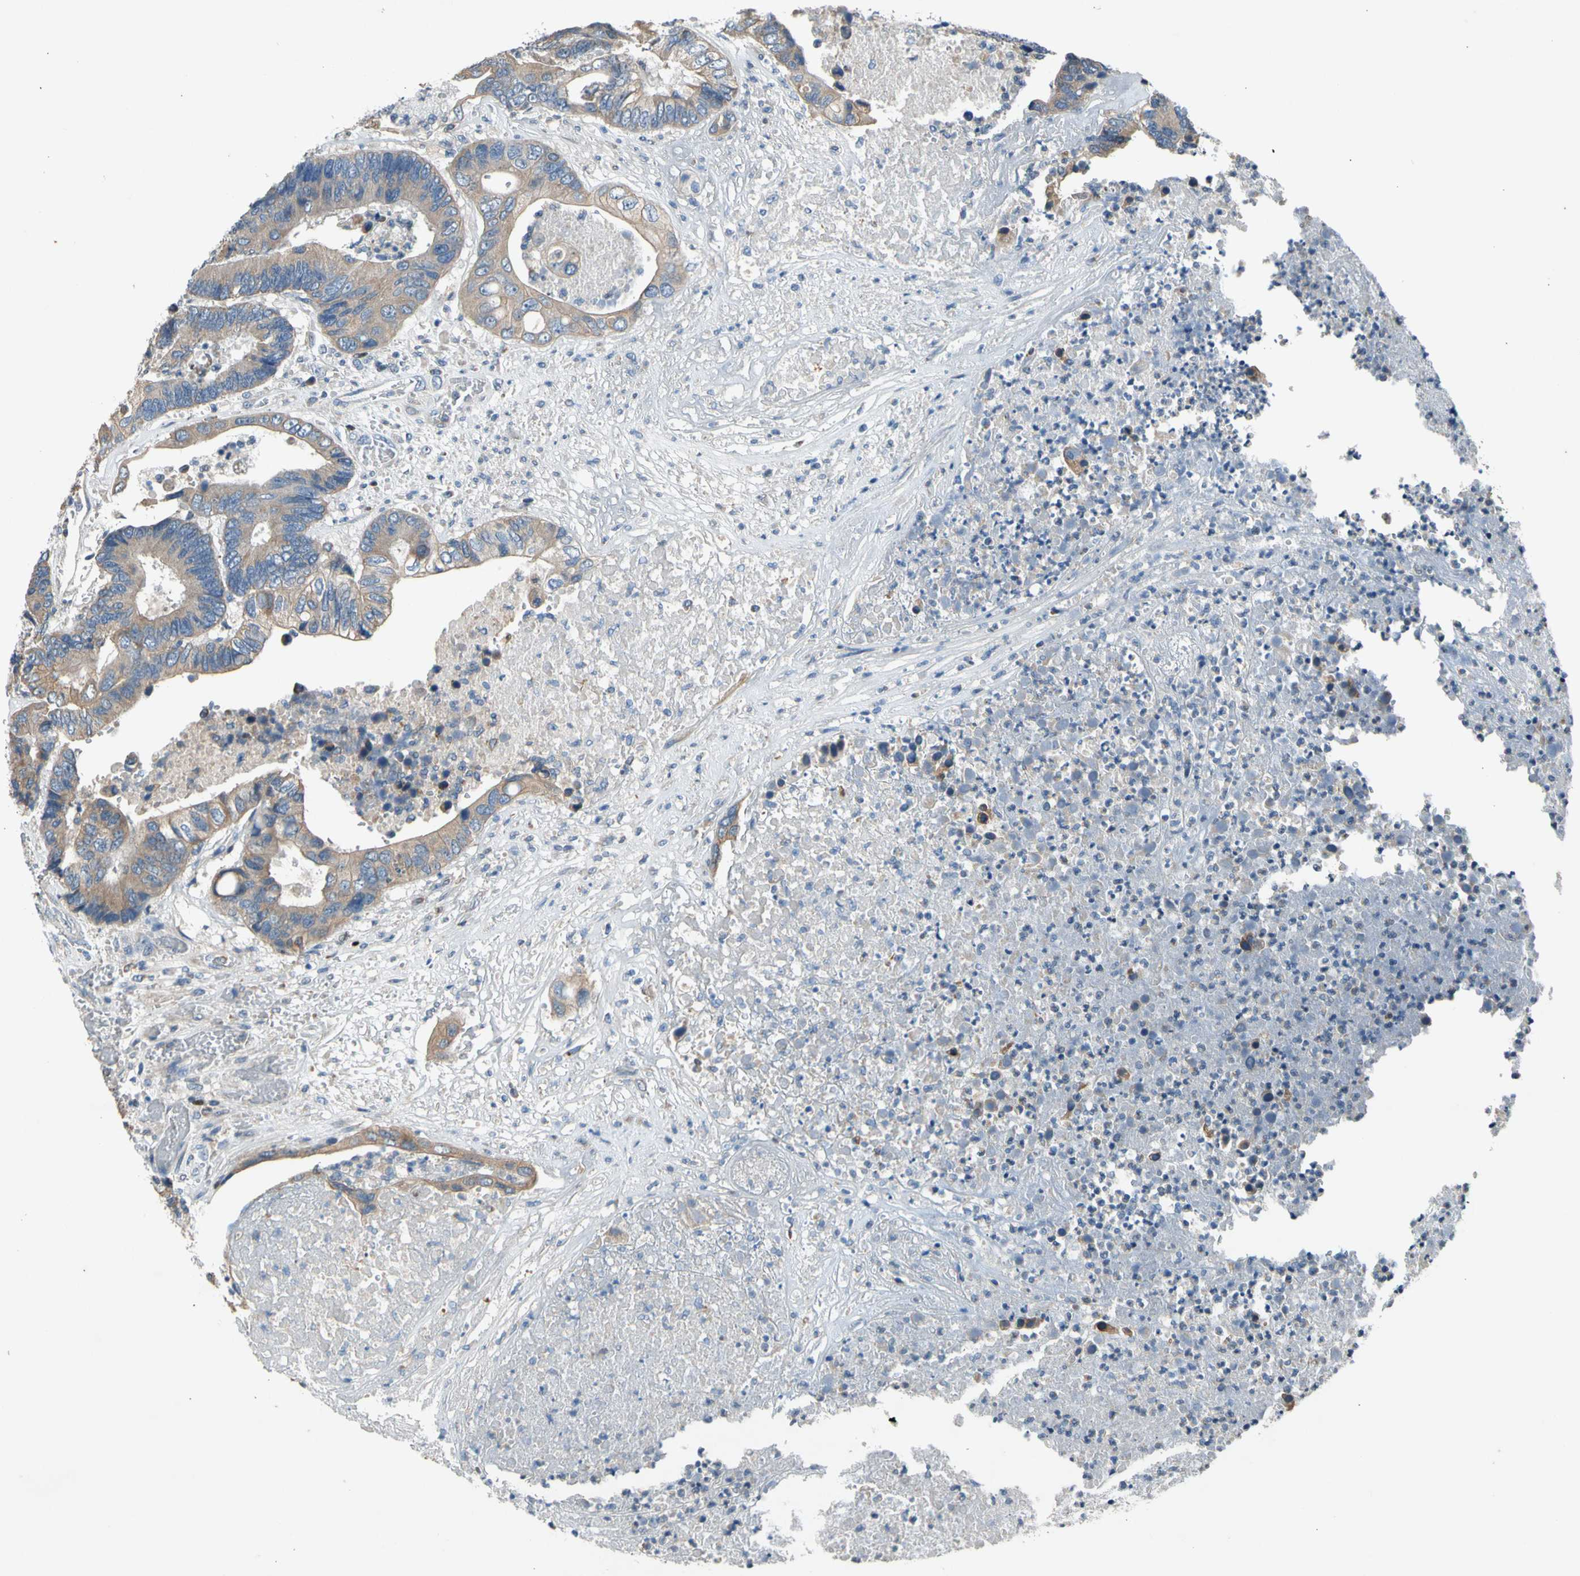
{"staining": {"intensity": "weak", "quantity": ">75%", "location": "cytoplasmic/membranous"}, "tissue": "colorectal cancer", "cell_type": "Tumor cells", "image_type": "cancer", "snomed": [{"axis": "morphology", "description": "Adenocarcinoma, NOS"}, {"axis": "topography", "description": "Rectum"}], "caption": "Protein analysis of colorectal cancer tissue reveals weak cytoplasmic/membranous positivity in approximately >75% of tumor cells.", "gene": "TBX21", "patient": {"sex": "male", "age": 55}}